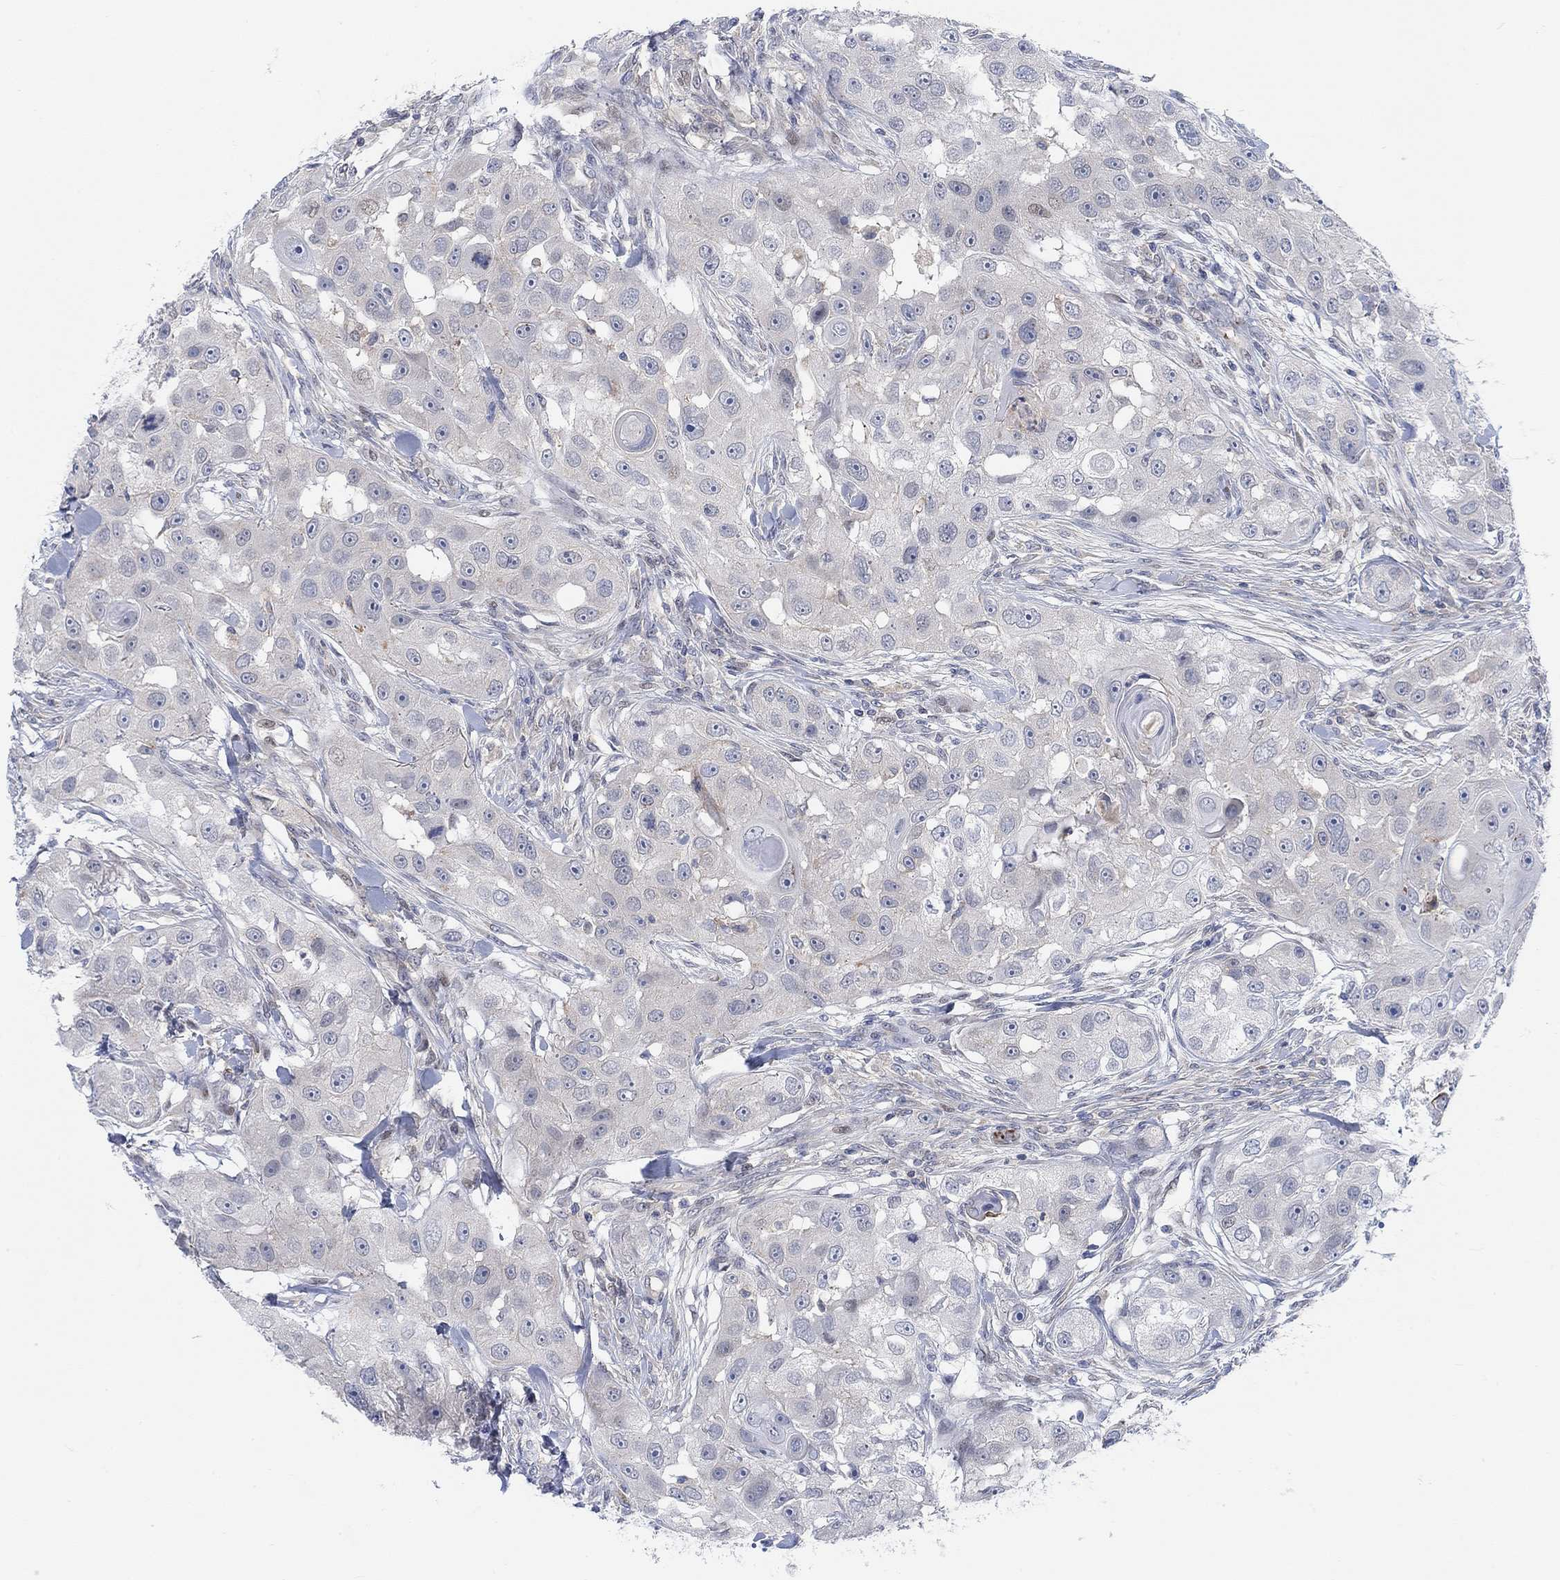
{"staining": {"intensity": "negative", "quantity": "none", "location": "none"}, "tissue": "head and neck cancer", "cell_type": "Tumor cells", "image_type": "cancer", "snomed": [{"axis": "morphology", "description": "Squamous cell carcinoma, NOS"}, {"axis": "topography", "description": "Head-Neck"}], "caption": "An immunohistochemistry (IHC) photomicrograph of head and neck cancer (squamous cell carcinoma) is shown. There is no staining in tumor cells of head and neck cancer (squamous cell carcinoma). (Stains: DAB (3,3'-diaminobenzidine) IHC with hematoxylin counter stain, Microscopy: brightfield microscopy at high magnification).", "gene": "PMFBP1", "patient": {"sex": "male", "age": 51}}